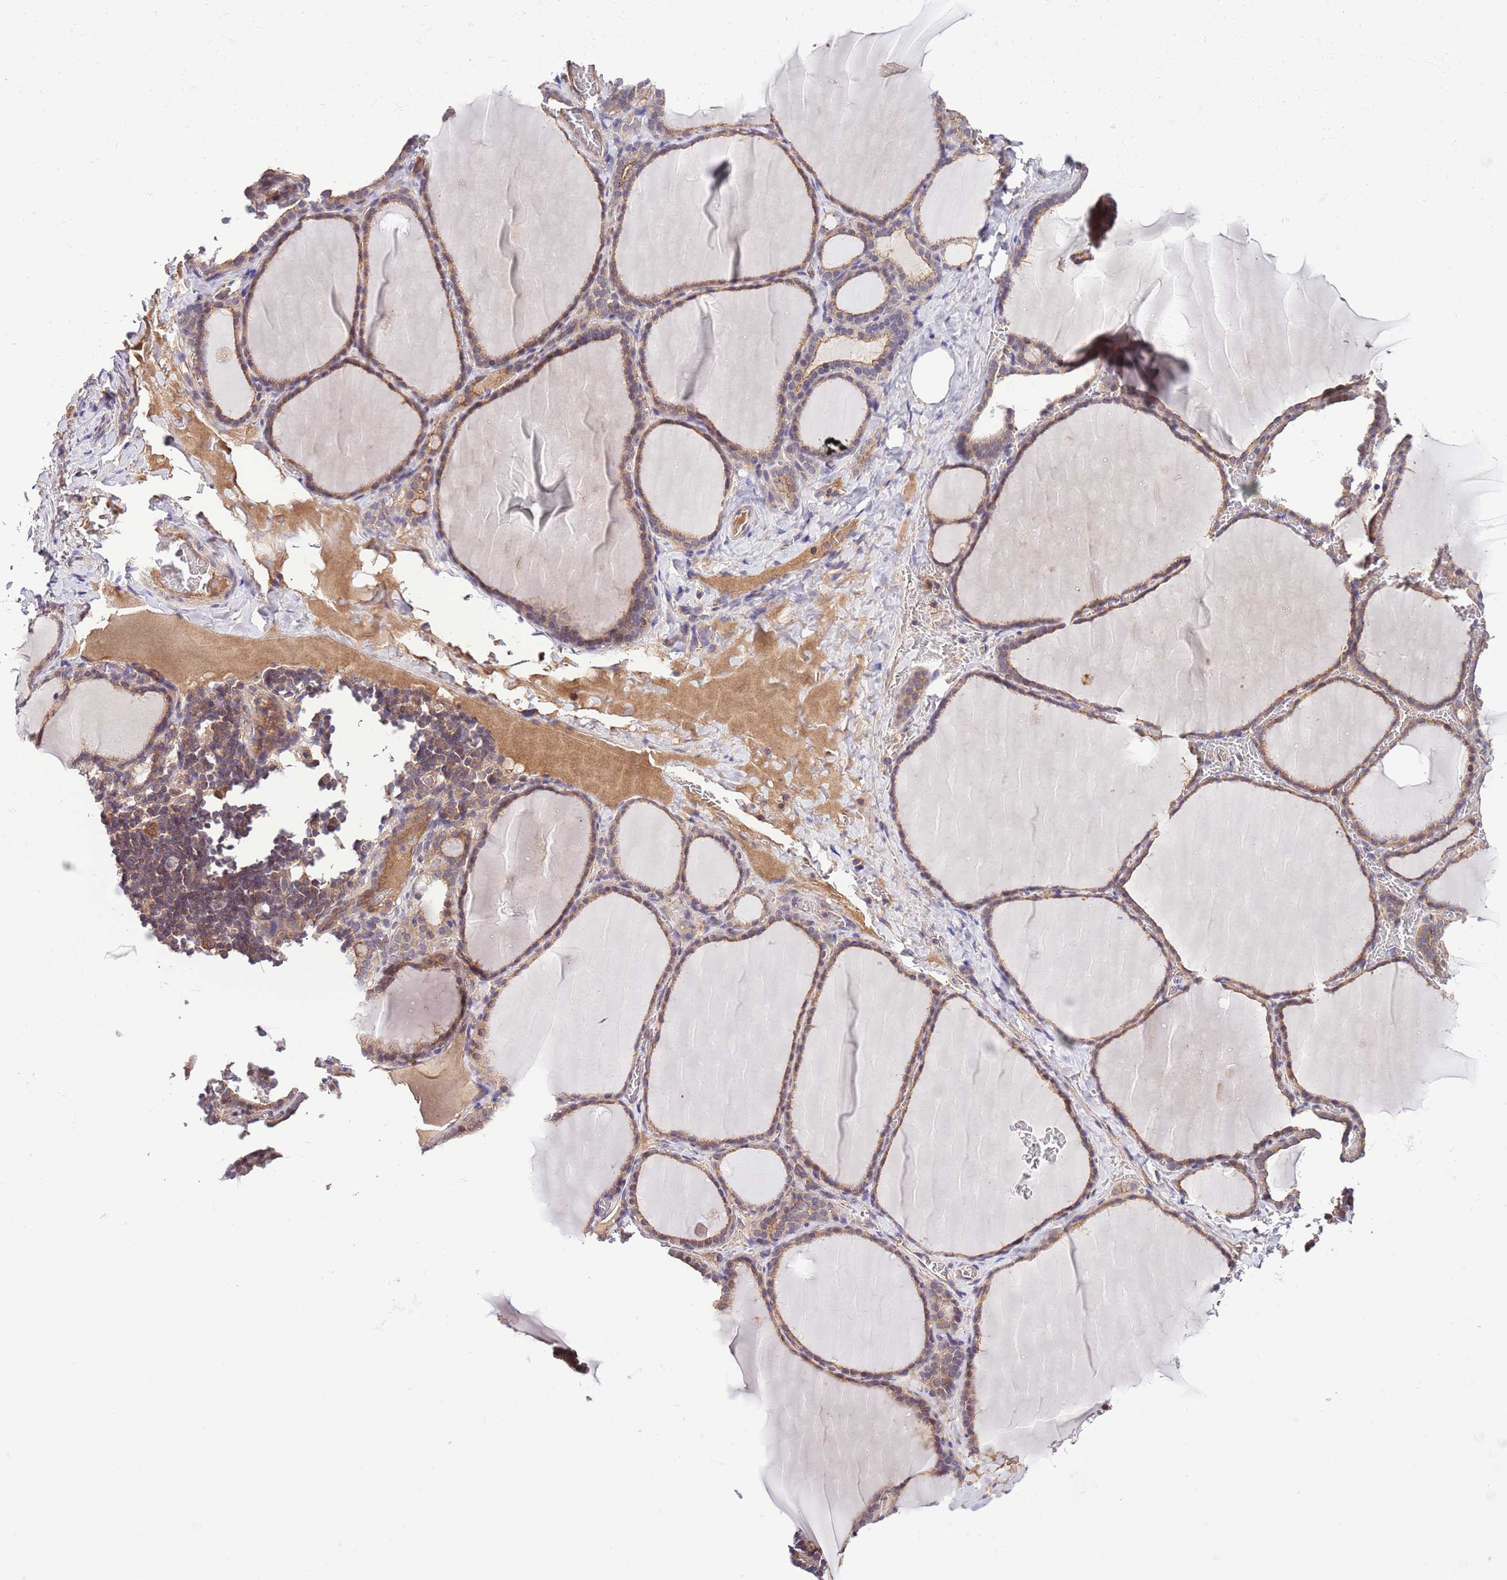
{"staining": {"intensity": "moderate", "quantity": ">75%", "location": "cytoplasmic/membranous"}, "tissue": "thyroid gland", "cell_type": "Glandular cells", "image_type": "normal", "snomed": [{"axis": "morphology", "description": "Normal tissue, NOS"}, {"axis": "topography", "description": "Thyroid gland"}], "caption": "Moderate cytoplasmic/membranous expression is identified in about >75% of glandular cells in benign thyroid gland. (DAB IHC with brightfield microscopy, high magnification).", "gene": "DONSON", "patient": {"sex": "female", "age": 39}}